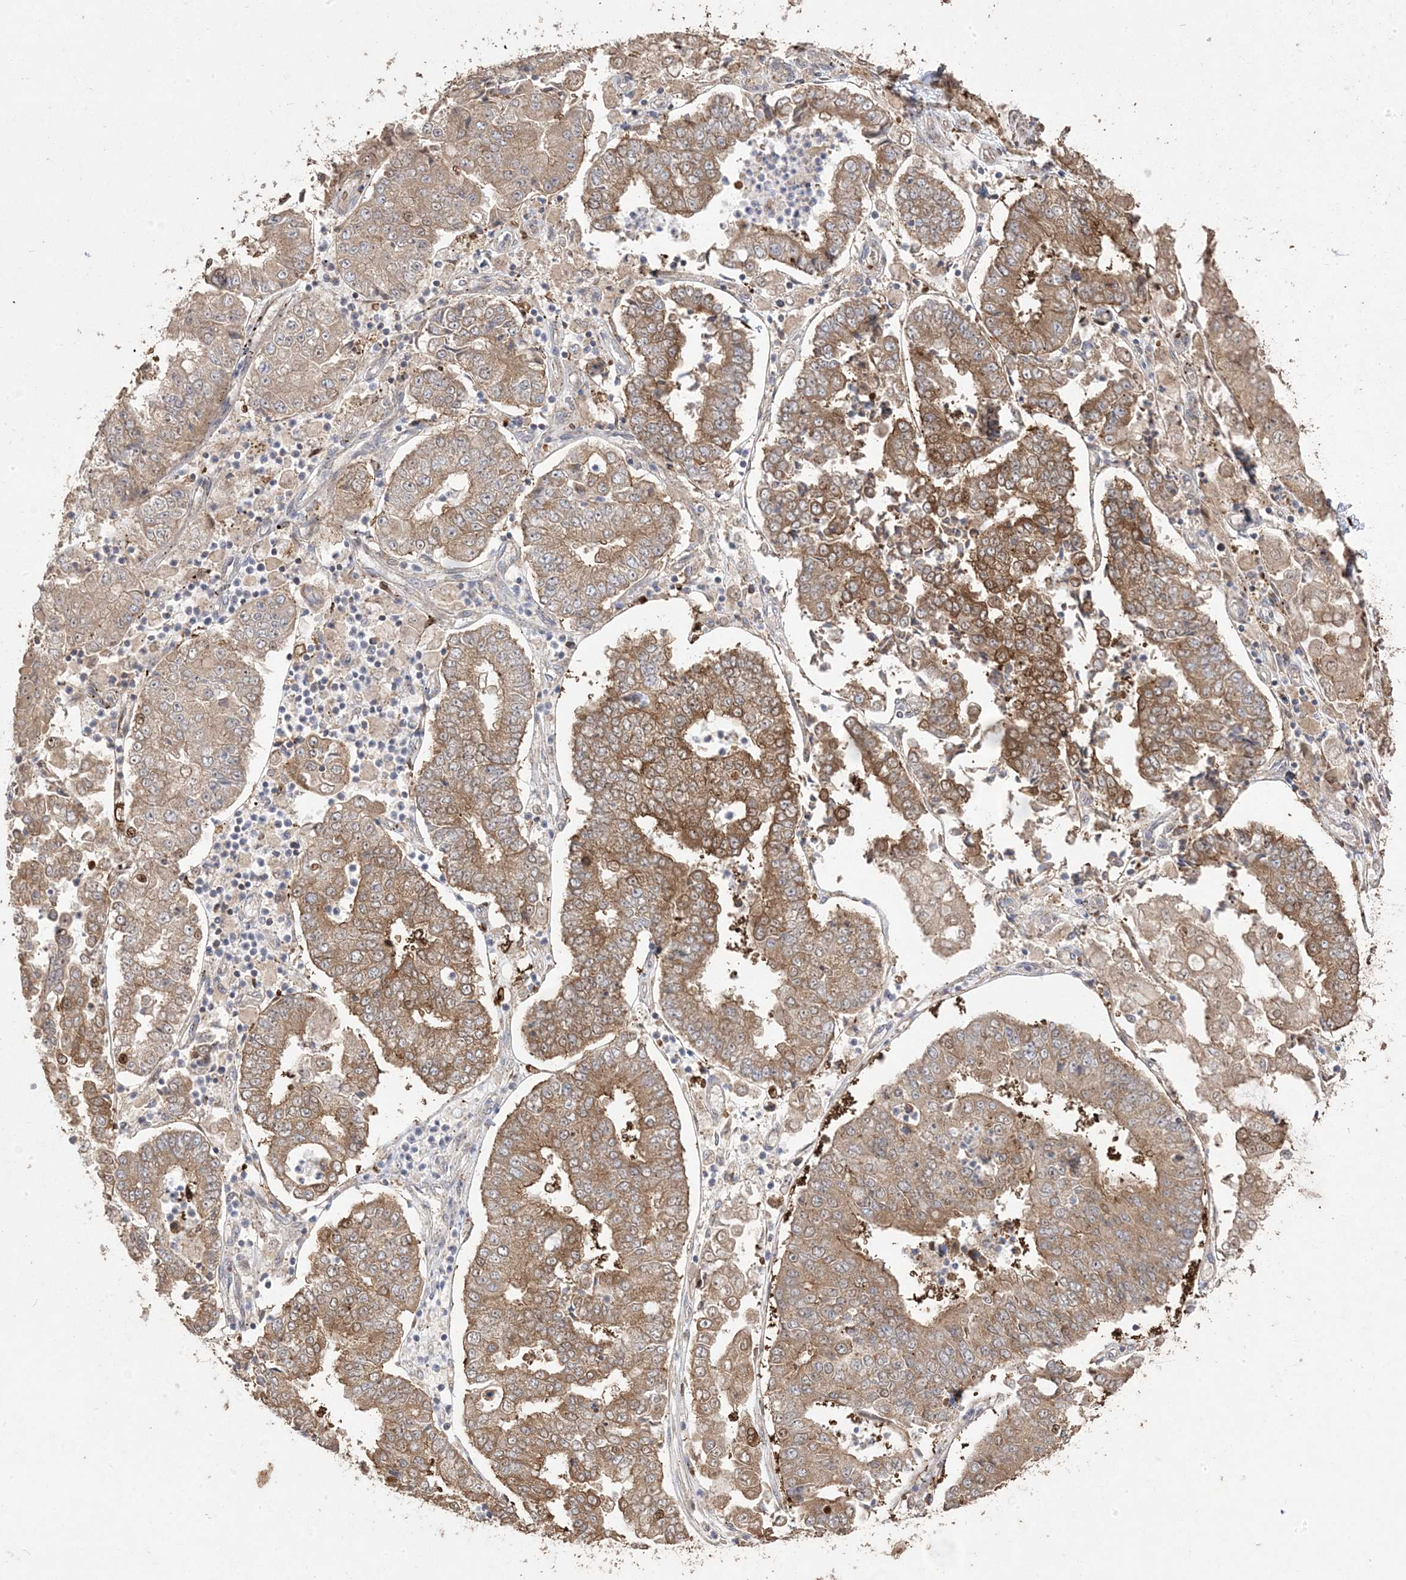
{"staining": {"intensity": "moderate", "quantity": ">75%", "location": "cytoplasmic/membranous"}, "tissue": "stomach cancer", "cell_type": "Tumor cells", "image_type": "cancer", "snomed": [{"axis": "morphology", "description": "Adenocarcinoma, NOS"}, {"axis": "topography", "description": "Stomach"}], "caption": "Moderate cytoplasmic/membranous protein staining is seen in about >75% of tumor cells in adenocarcinoma (stomach).", "gene": "PPOX", "patient": {"sex": "male", "age": 76}}